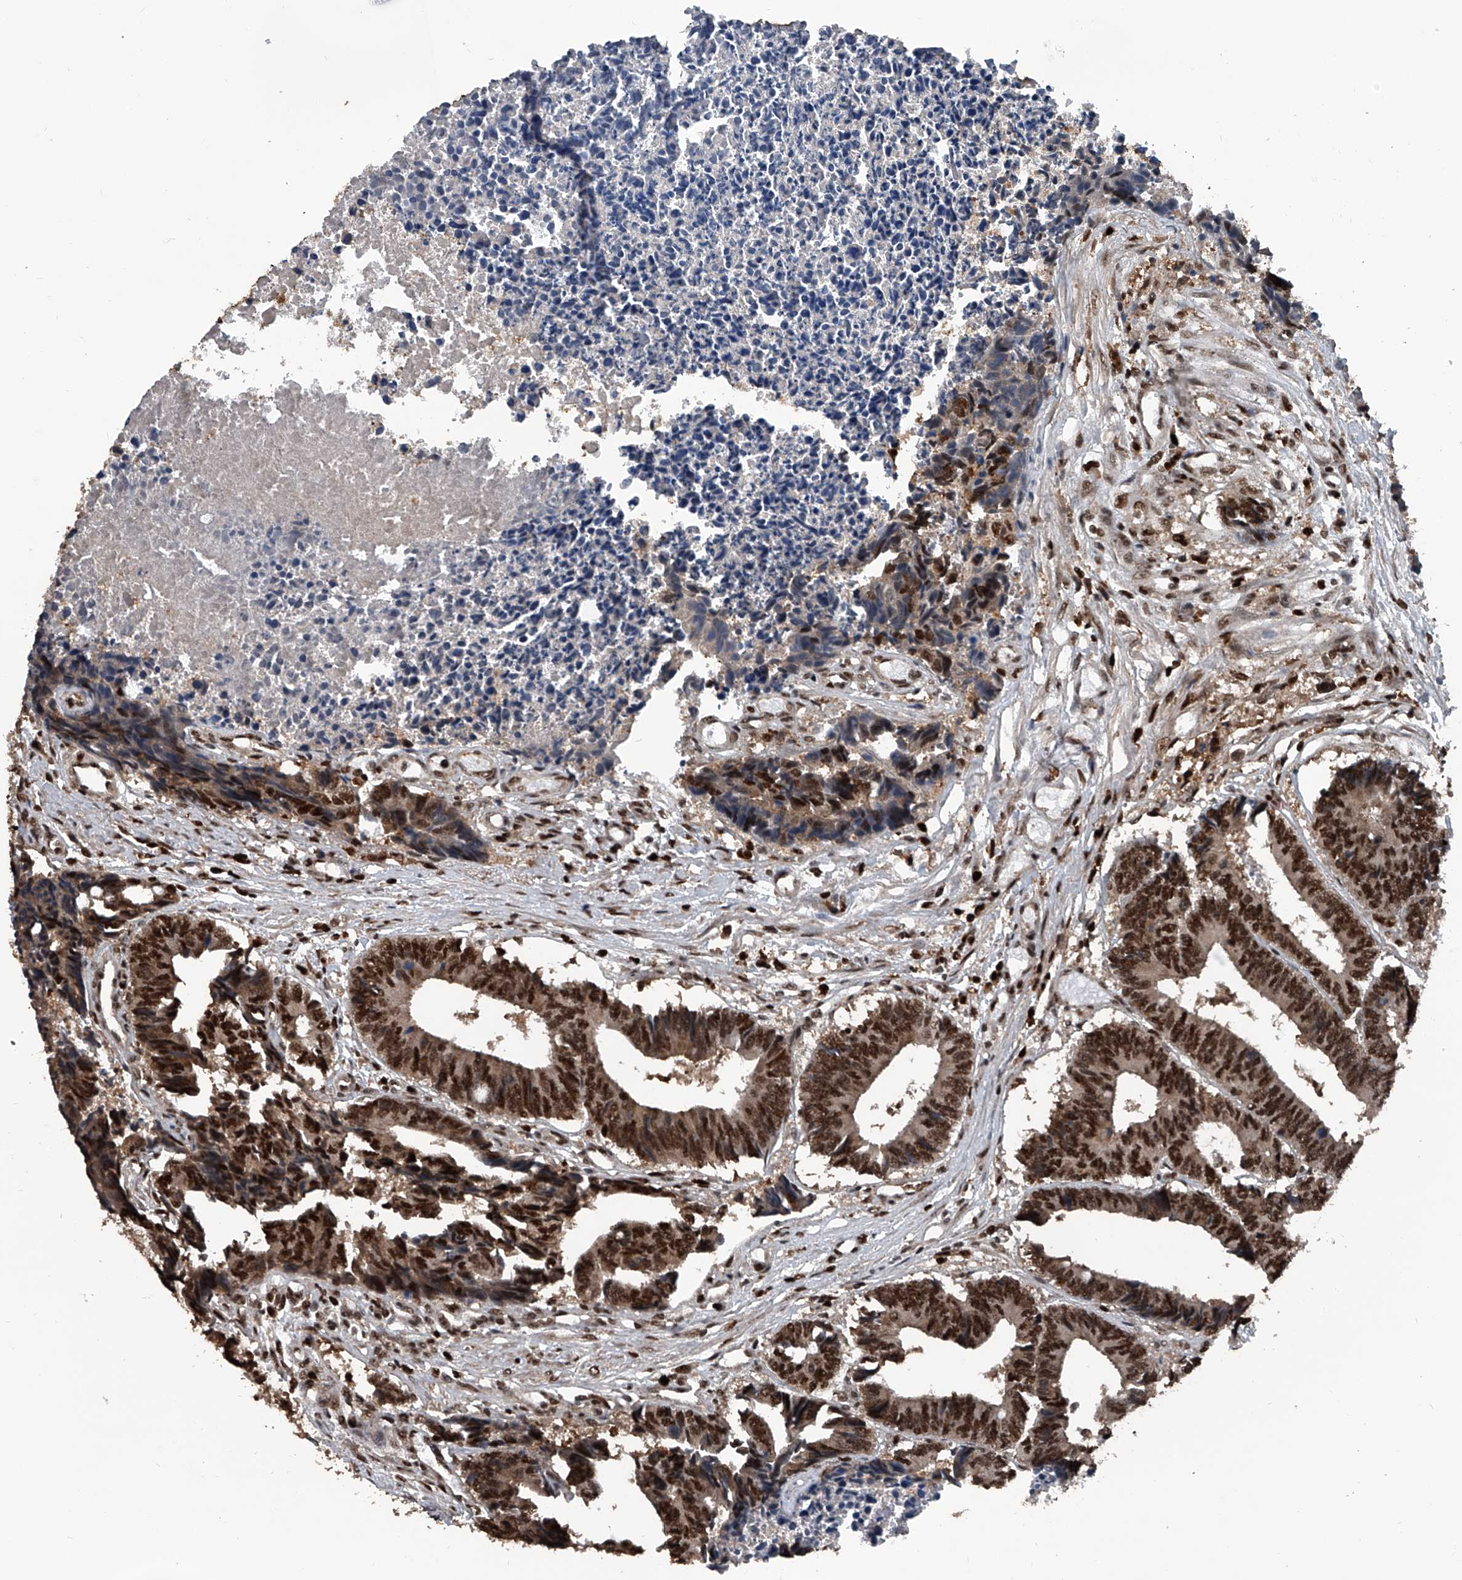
{"staining": {"intensity": "strong", "quantity": ">75%", "location": "nuclear"}, "tissue": "colorectal cancer", "cell_type": "Tumor cells", "image_type": "cancer", "snomed": [{"axis": "morphology", "description": "Adenocarcinoma, NOS"}, {"axis": "topography", "description": "Rectum"}], "caption": "Immunohistochemistry (IHC) micrograph of neoplastic tissue: colorectal cancer (adenocarcinoma) stained using immunohistochemistry displays high levels of strong protein expression localized specifically in the nuclear of tumor cells, appearing as a nuclear brown color.", "gene": "FKBP5", "patient": {"sex": "male", "age": 84}}